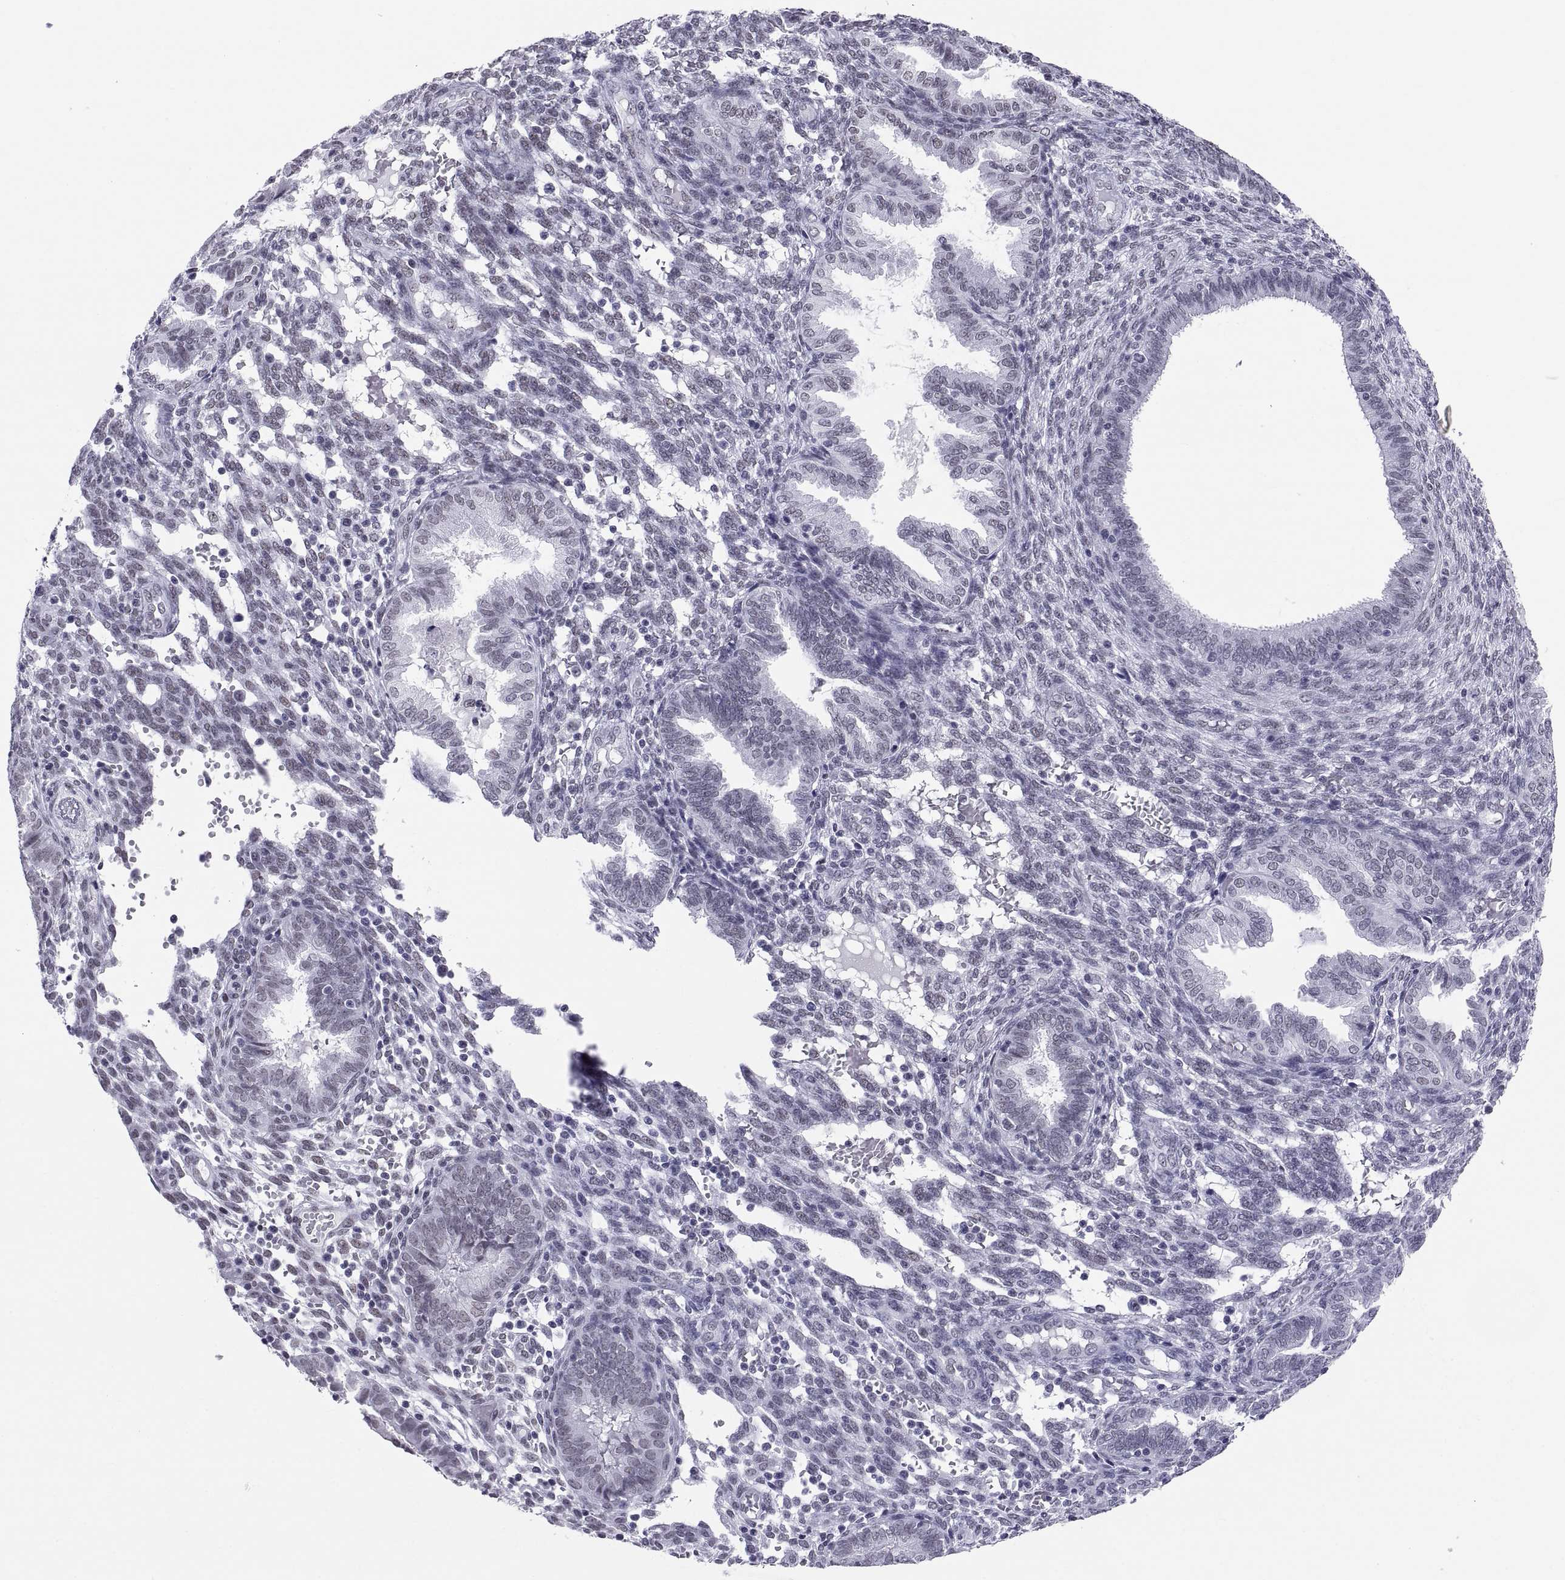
{"staining": {"intensity": "negative", "quantity": "none", "location": "none"}, "tissue": "endometrium", "cell_type": "Cells in endometrial stroma", "image_type": "normal", "snomed": [{"axis": "morphology", "description": "Normal tissue, NOS"}, {"axis": "topography", "description": "Endometrium"}], "caption": "IHC histopathology image of benign endometrium: human endometrium stained with DAB shows no significant protein expression in cells in endometrial stroma. (Brightfield microscopy of DAB immunohistochemistry (IHC) at high magnification).", "gene": "NEUROD6", "patient": {"sex": "female", "age": 42}}